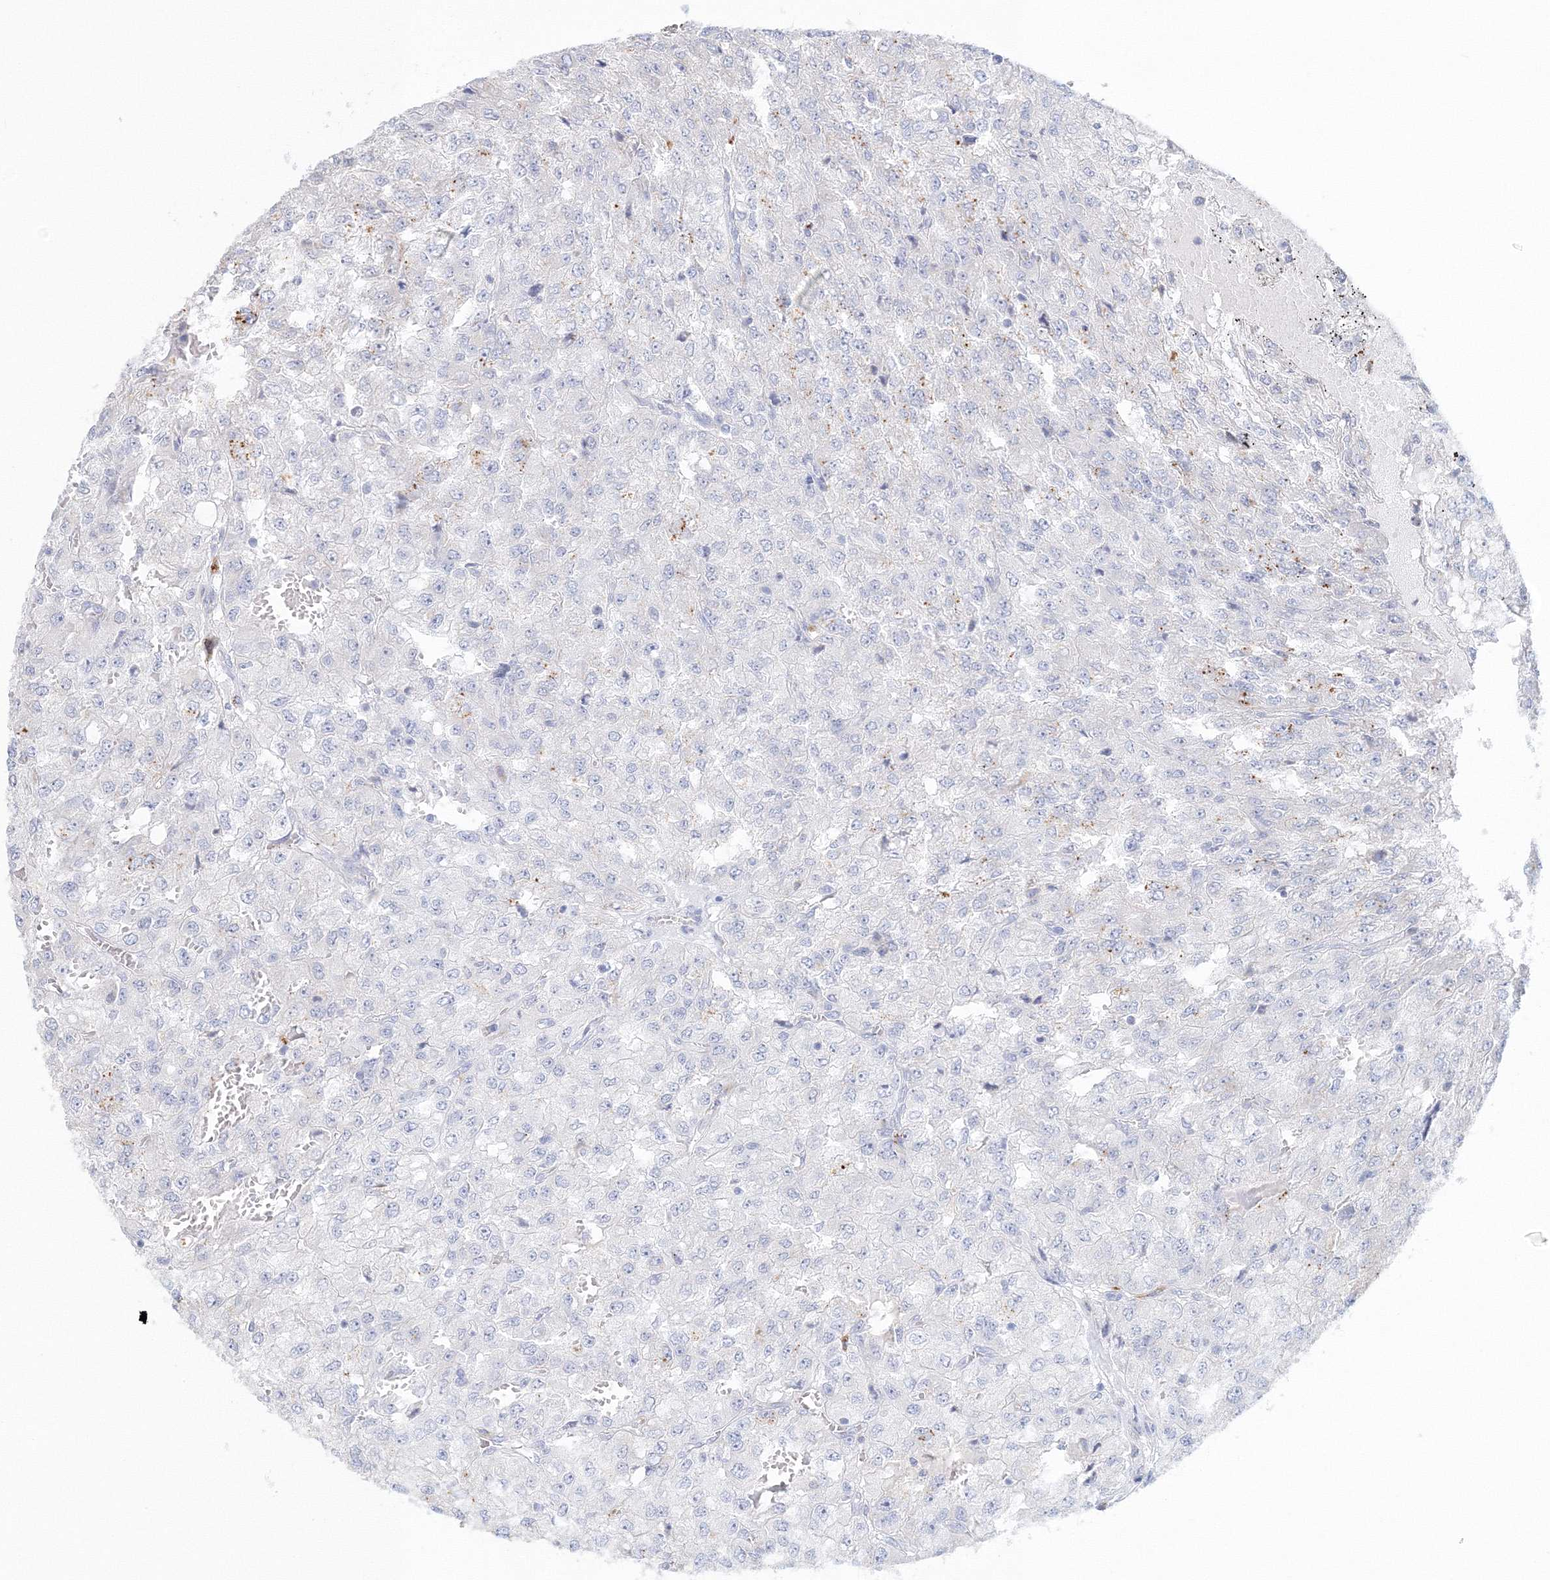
{"staining": {"intensity": "weak", "quantity": "<25%", "location": "cytoplasmic/membranous"}, "tissue": "renal cancer", "cell_type": "Tumor cells", "image_type": "cancer", "snomed": [{"axis": "morphology", "description": "Adenocarcinoma, NOS"}, {"axis": "topography", "description": "Kidney"}], "caption": "IHC photomicrograph of neoplastic tissue: human renal adenocarcinoma stained with DAB (3,3'-diaminobenzidine) reveals no significant protein positivity in tumor cells.", "gene": "VSIG1", "patient": {"sex": "female", "age": 54}}